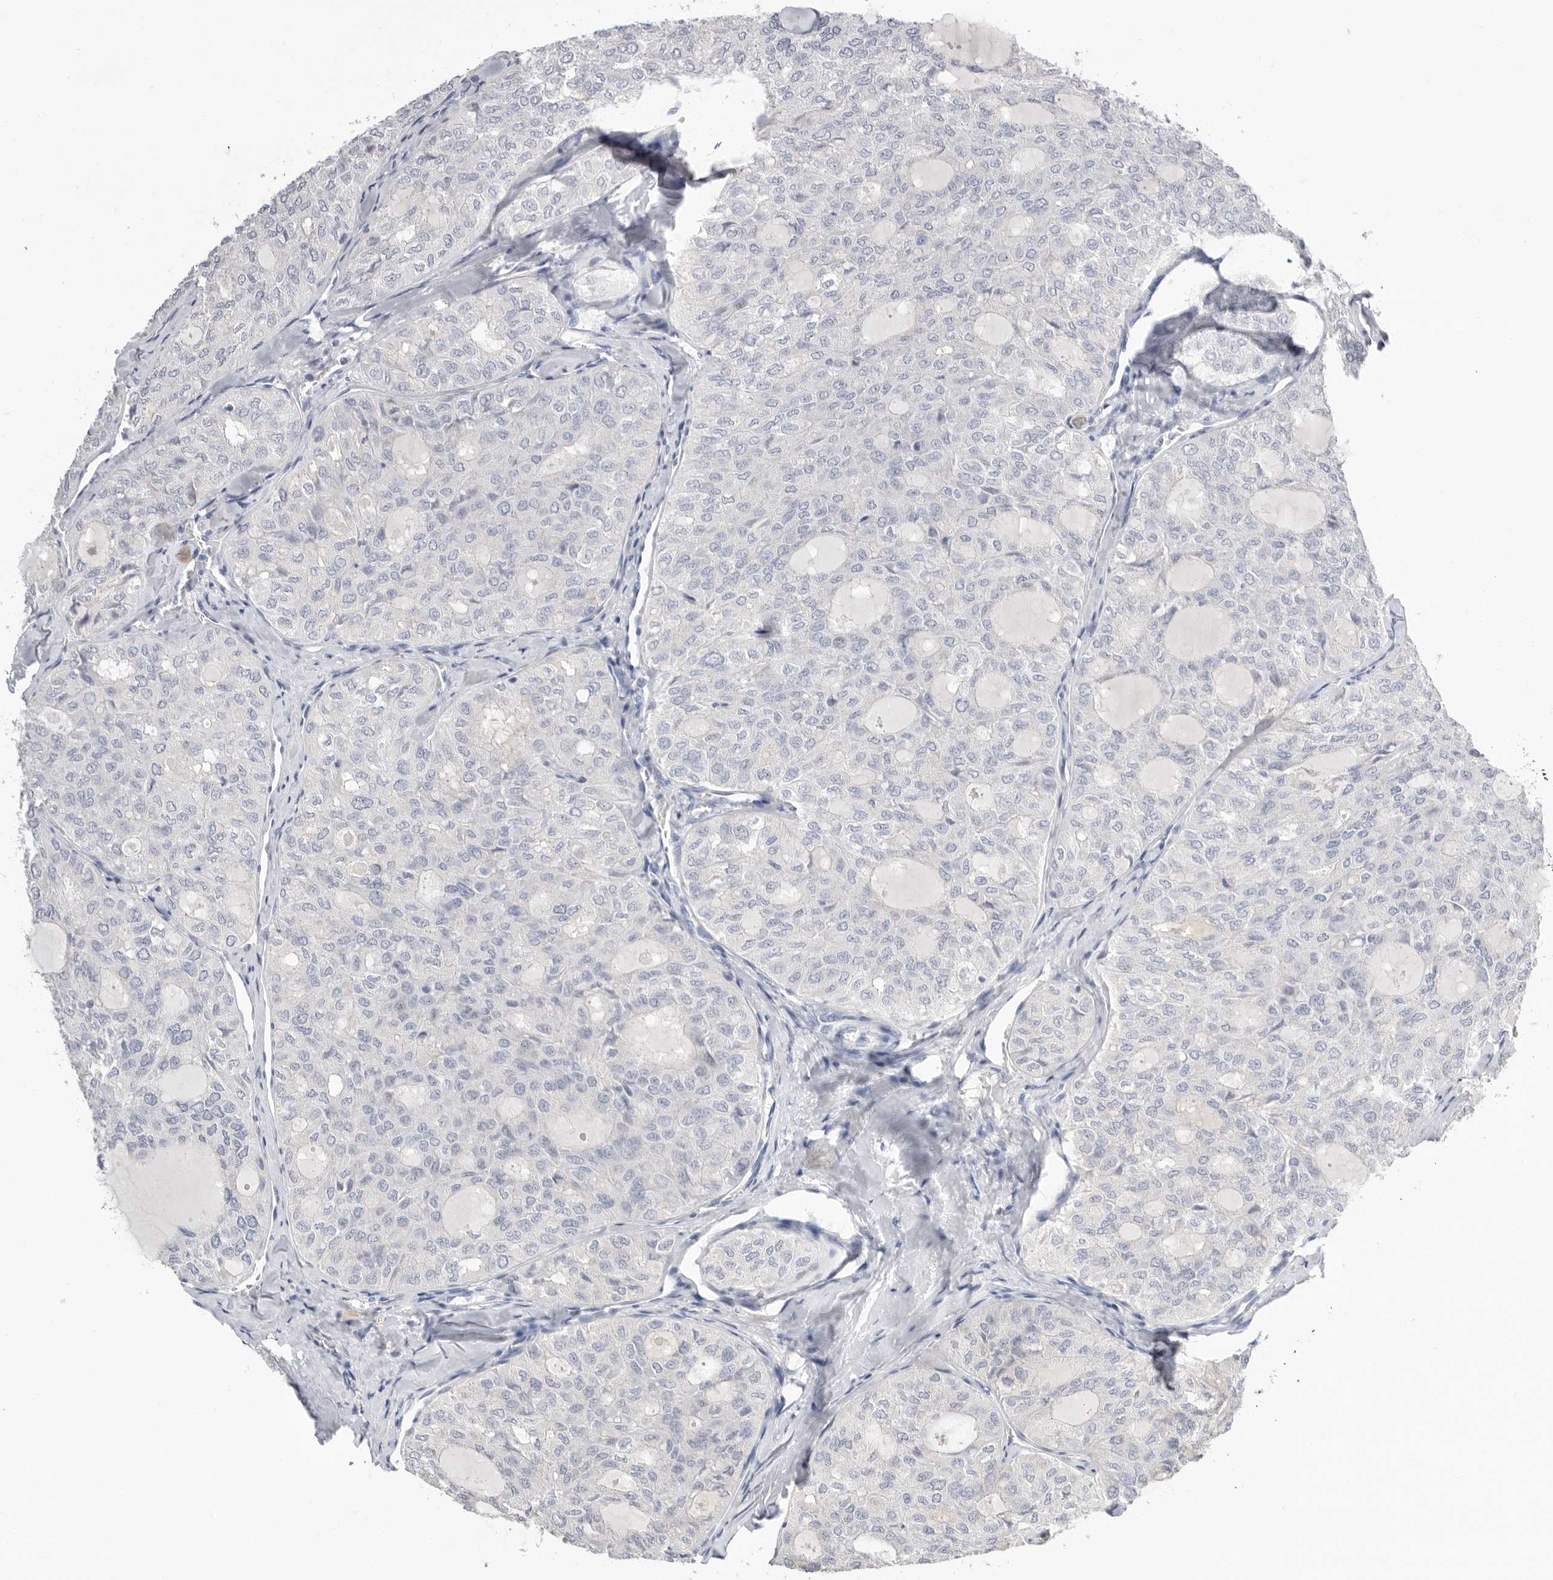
{"staining": {"intensity": "negative", "quantity": "none", "location": "none"}, "tissue": "thyroid cancer", "cell_type": "Tumor cells", "image_type": "cancer", "snomed": [{"axis": "morphology", "description": "Follicular adenoma carcinoma, NOS"}, {"axis": "topography", "description": "Thyroid gland"}], "caption": "This is a image of immunohistochemistry staining of thyroid follicular adenoma carcinoma, which shows no positivity in tumor cells. (Stains: DAB (3,3'-diaminobenzidine) immunohistochemistry with hematoxylin counter stain, Microscopy: brightfield microscopy at high magnification).", "gene": "APOA2", "patient": {"sex": "male", "age": 75}}